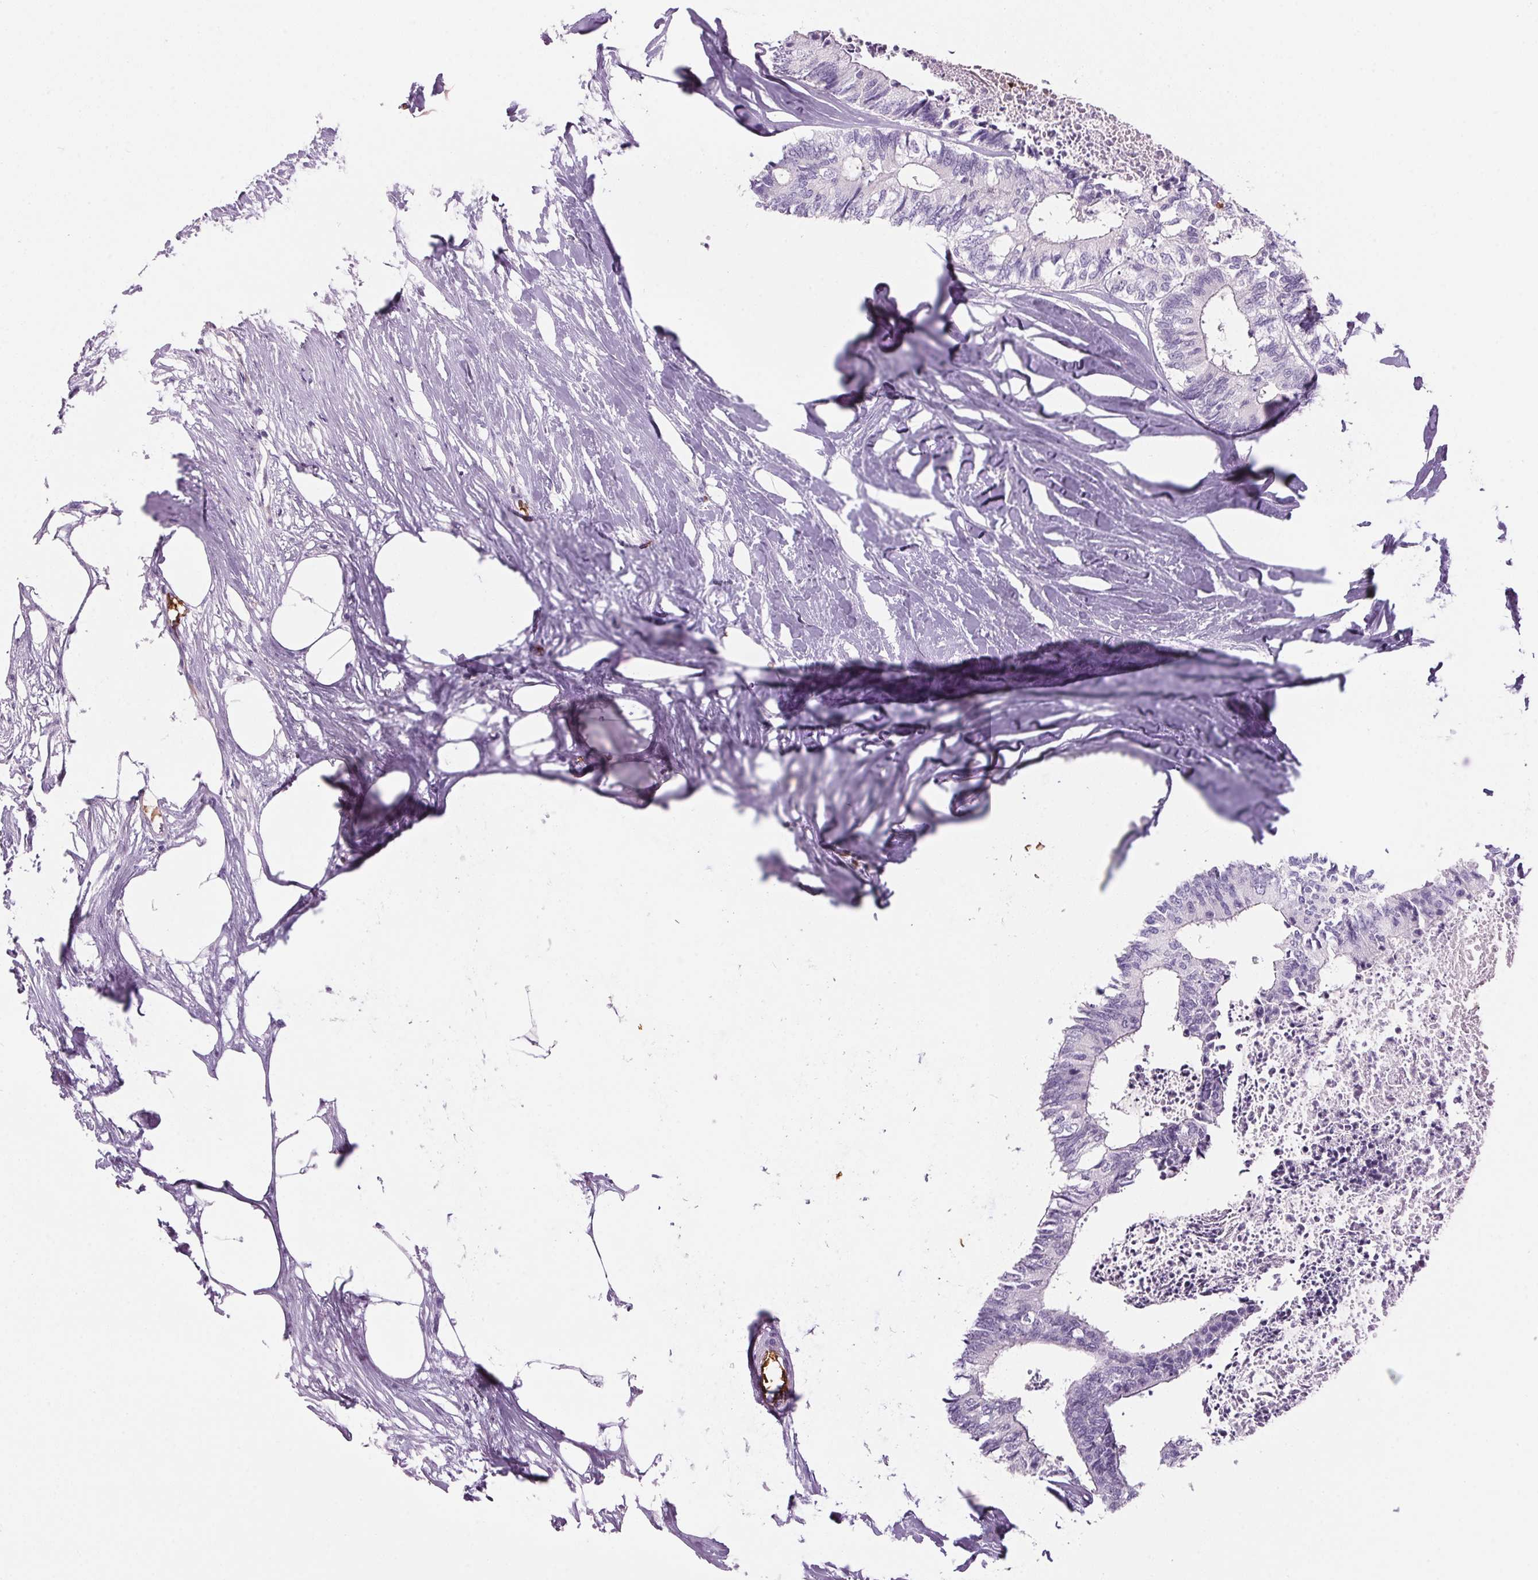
{"staining": {"intensity": "negative", "quantity": "none", "location": "none"}, "tissue": "colorectal cancer", "cell_type": "Tumor cells", "image_type": "cancer", "snomed": [{"axis": "morphology", "description": "Adenocarcinoma, NOS"}, {"axis": "topography", "description": "Colon"}, {"axis": "topography", "description": "Rectum"}], "caption": "Adenocarcinoma (colorectal) was stained to show a protein in brown. There is no significant positivity in tumor cells.", "gene": "HBQ1", "patient": {"sex": "male", "age": 57}}